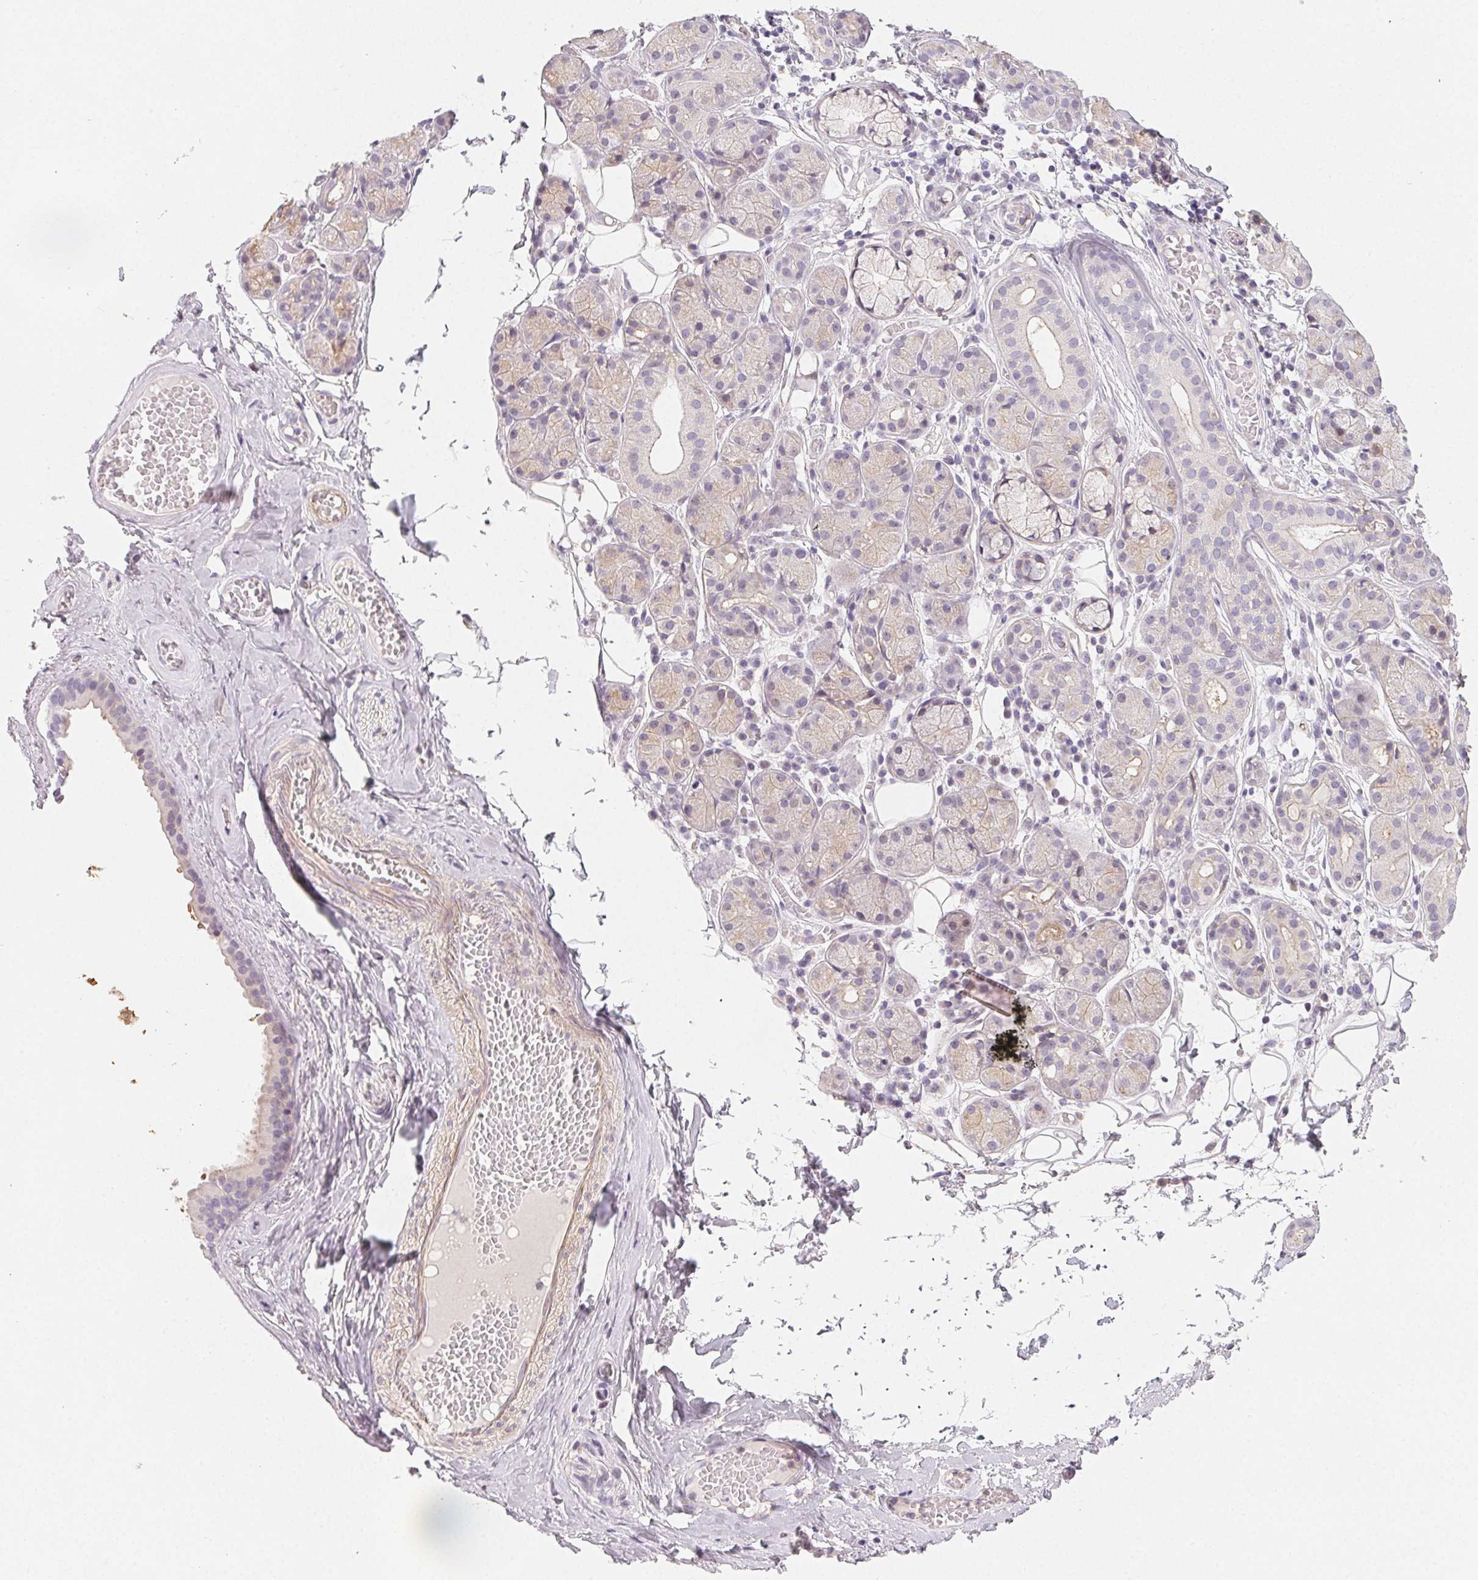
{"staining": {"intensity": "weak", "quantity": "<25%", "location": "cytoplasmic/membranous"}, "tissue": "salivary gland", "cell_type": "Glandular cells", "image_type": "normal", "snomed": [{"axis": "morphology", "description": "Normal tissue, NOS"}, {"axis": "topography", "description": "Salivary gland"}, {"axis": "topography", "description": "Peripheral nerve tissue"}], "caption": "High magnification brightfield microscopy of normal salivary gland stained with DAB (brown) and counterstained with hematoxylin (blue): glandular cells show no significant expression.", "gene": "LRRC23", "patient": {"sex": "male", "age": 71}}